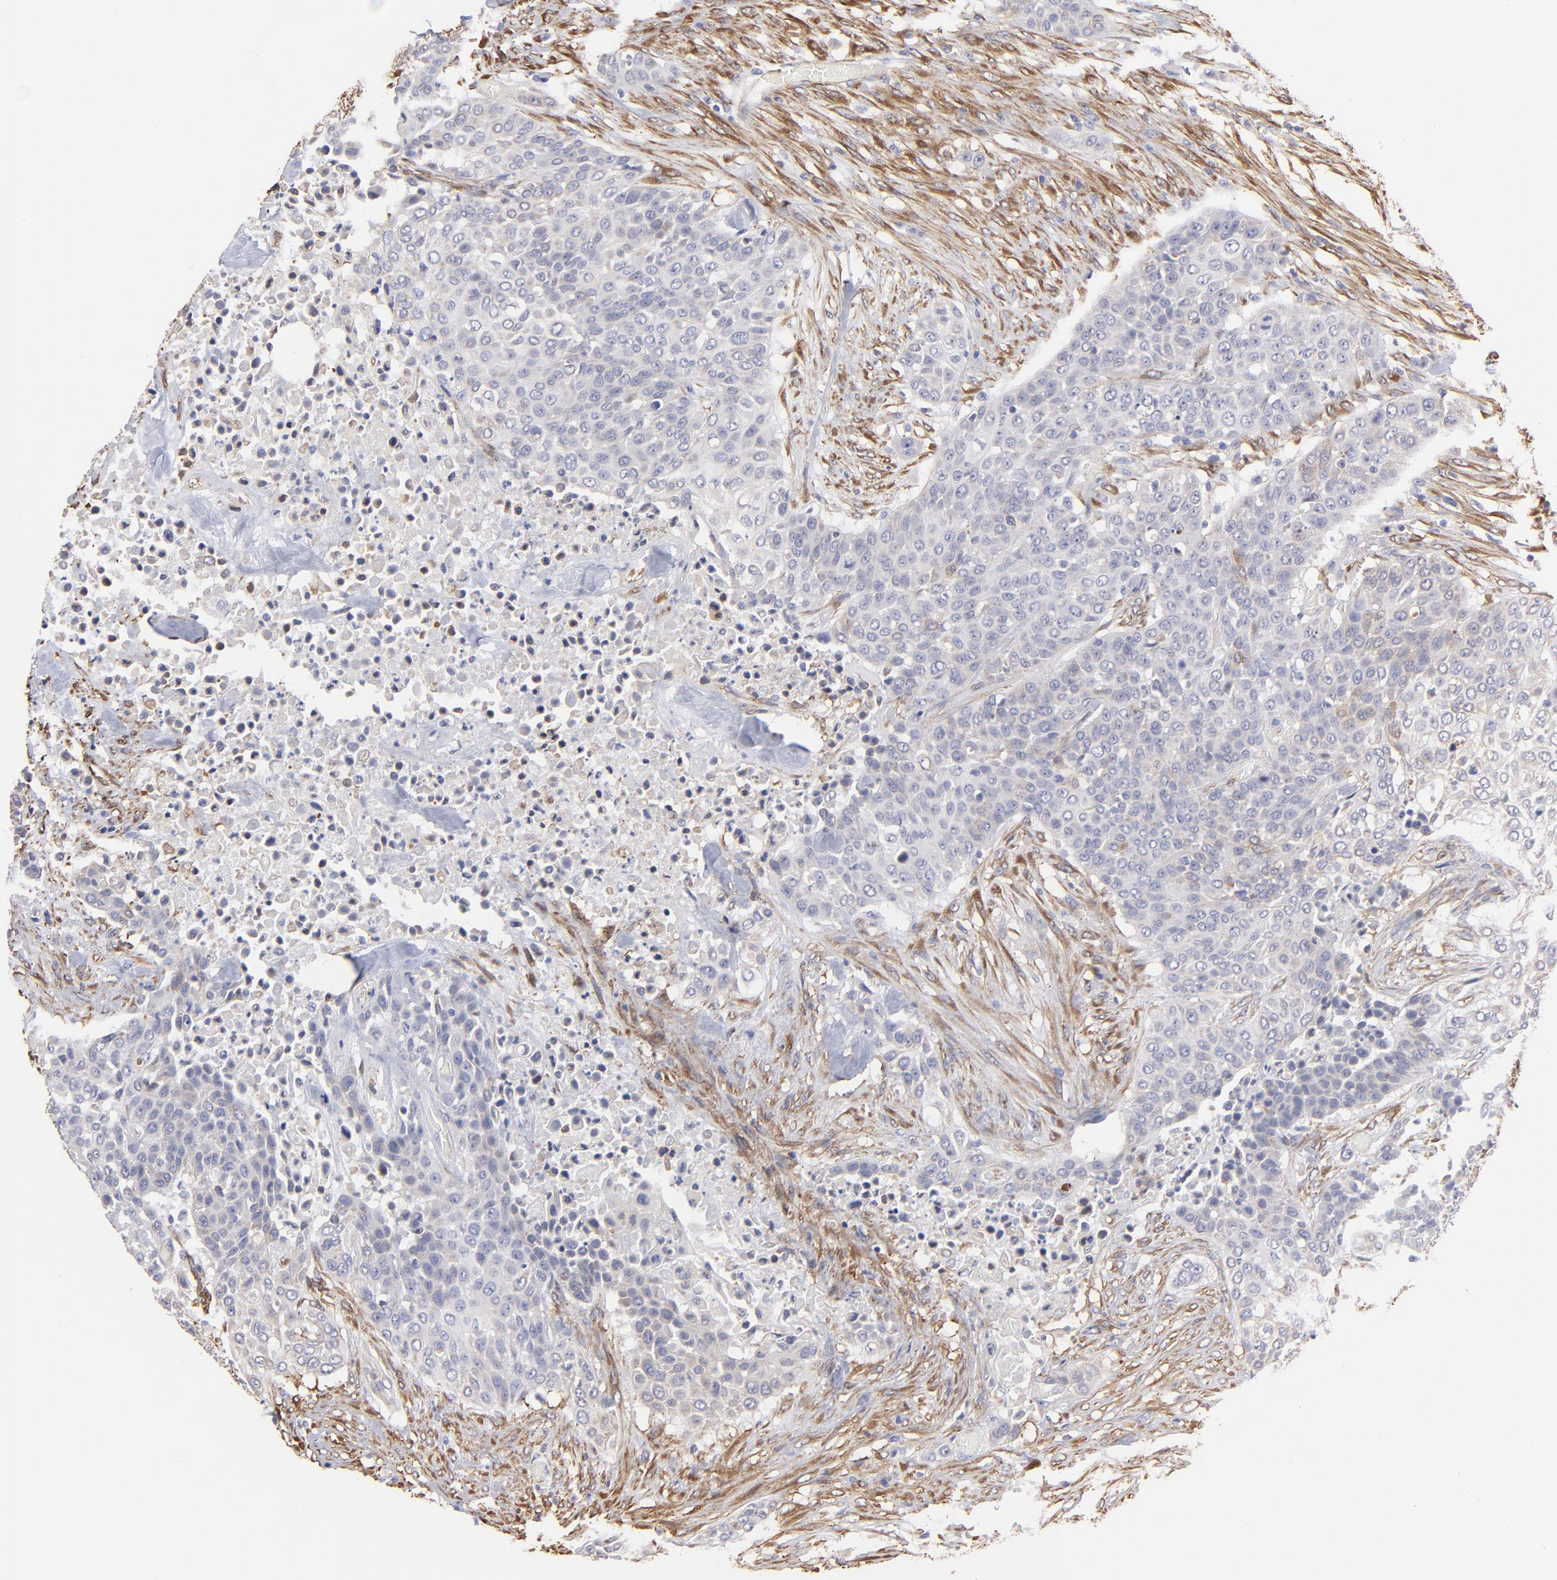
{"staining": {"intensity": "negative", "quantity": "none", "location": "none"}, "tissue": "urothelial cancer", "cell_type": "Tumor cells", "image_type": "cancer", "snomed": [{"axis": "morphology", "description": "Urothelial carcinoma, High grade"}, {"axis": "topography", "description": "Urinary bladder"}], "caption": "An immunohistochemistry (IHC) micrograph of high-grade urothelial carcinoma is shown. There is no staining in tumor cells of high-grade urothelial carcinoma.", "gene": "CILP", "patient": {"sex": "male", "age": 74}}